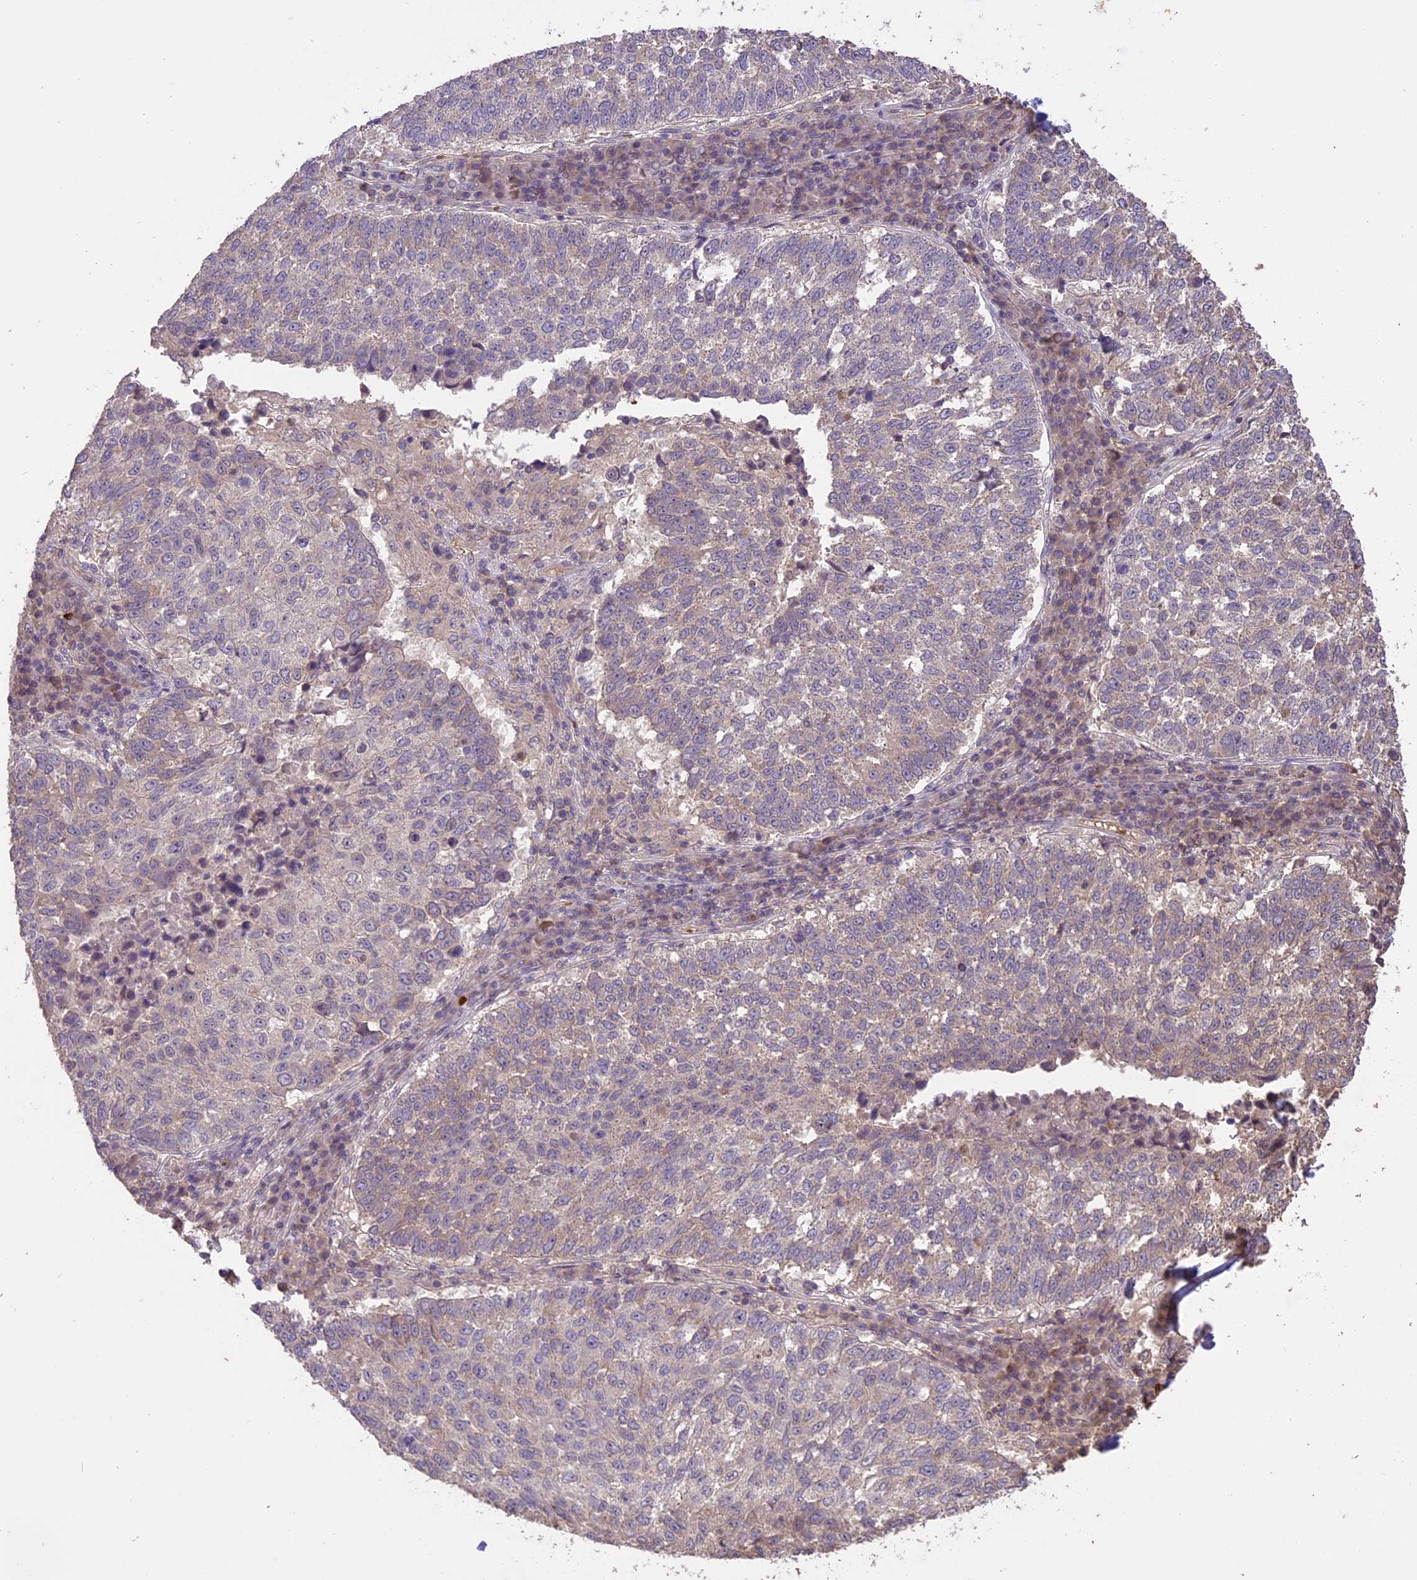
{"staining": {"intensity": "weak", "quantity": "<25%", "location": "cytoplasmic/membranous"}, "tissue": "lung cancer", "cell_type": "Tumor cells", "image_type": "cancer", "snomed": [{"axis": "morphology", "description": "Squamous cell carcinoma, NOS"}, {"axis": "topography", "description": "Lung"}], "caption": "There is no significant positivity in tumor cells of lung squamous cell carcinoma.", "gene": "TIGD7", "patient": {"sex": "male", "age": 73}}